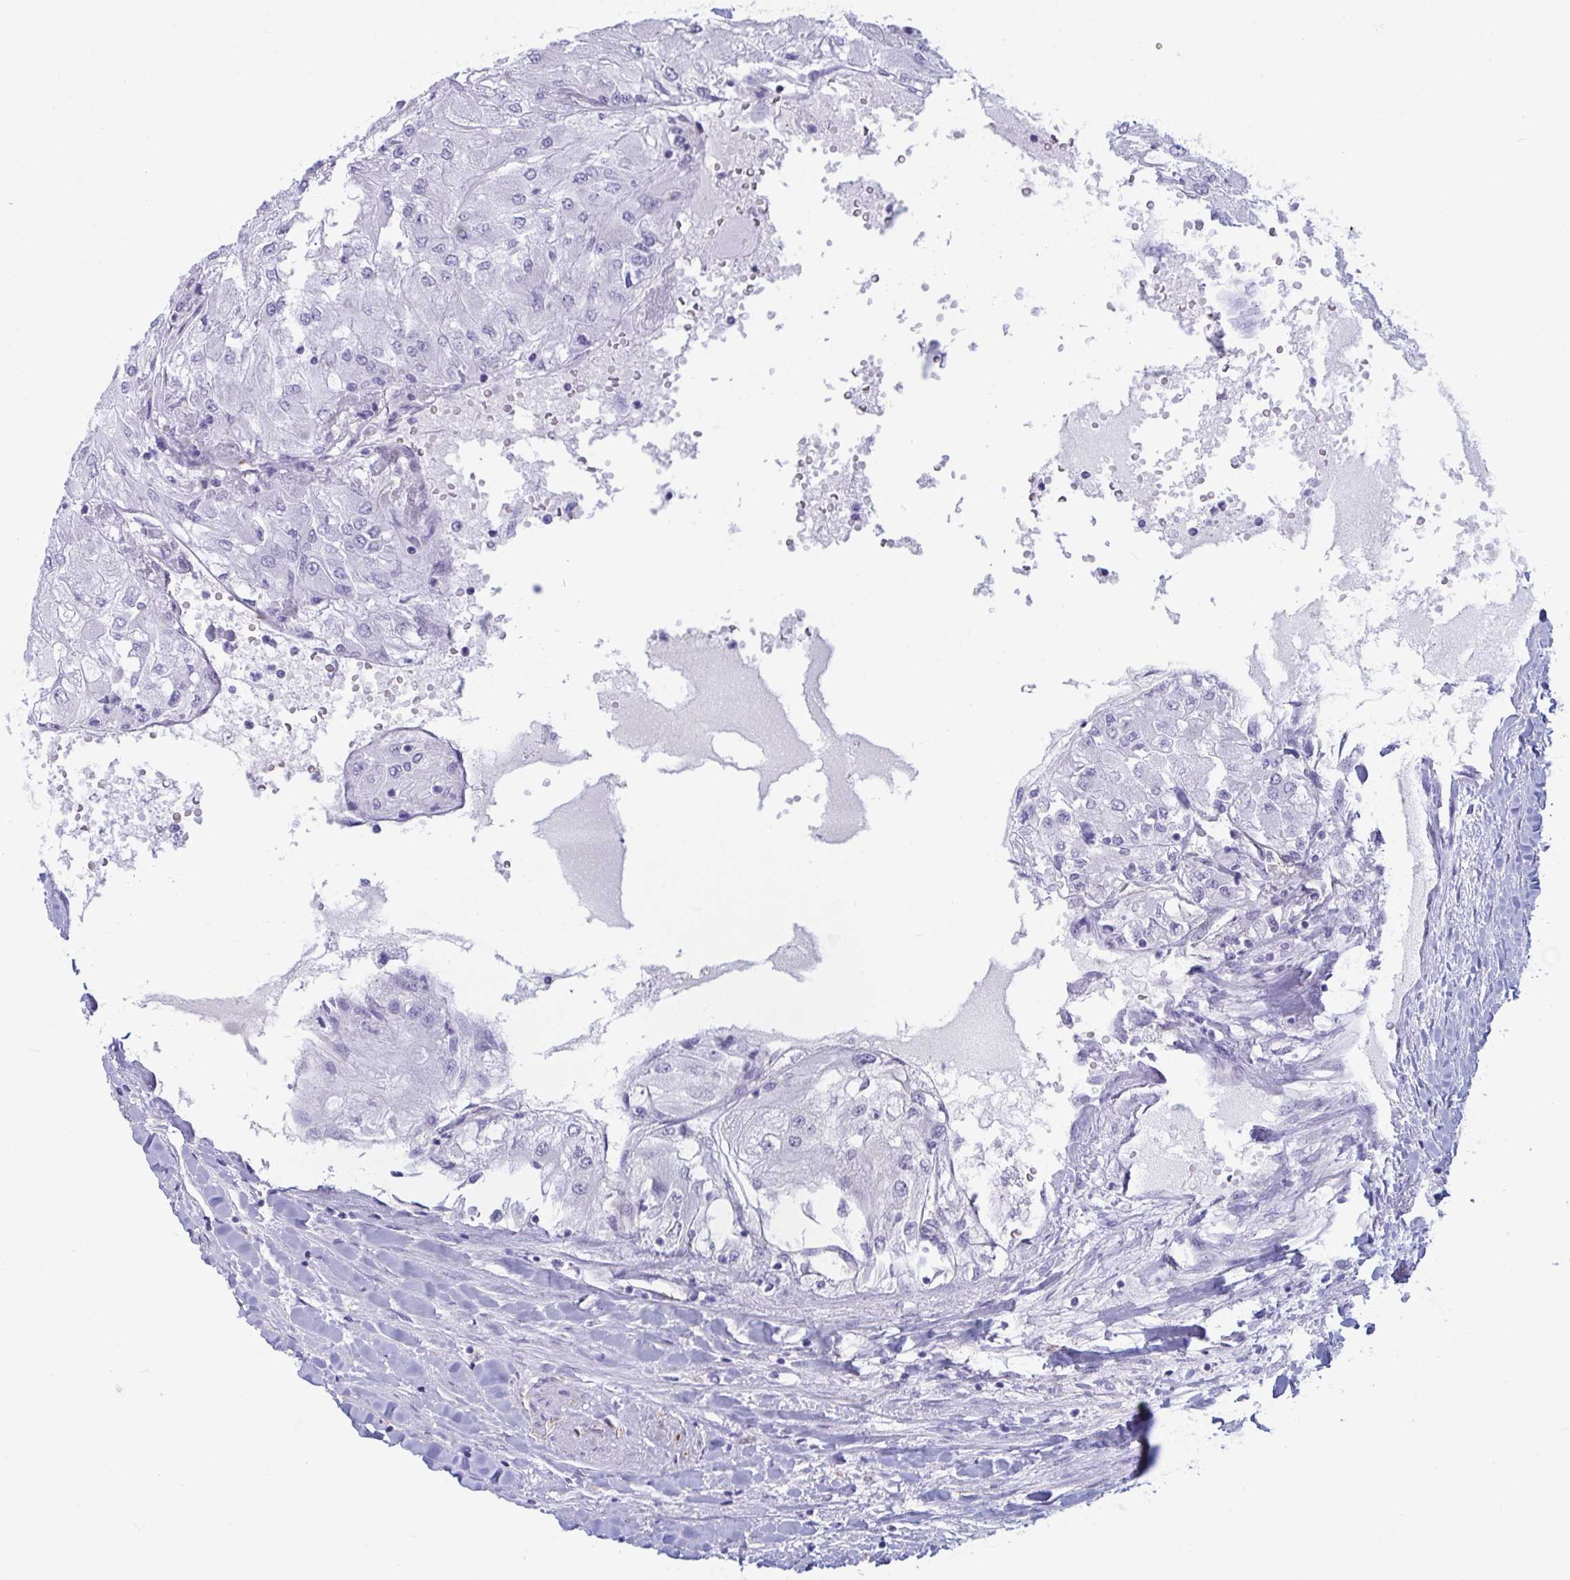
{"staining": {"intensity": "negative", "quantity": "none", "location": "none"}, "tissue": "renal cancer", "cell_type": "Tumor cells", "image_type": "cancer", "snomed": [{"axis": "morphology", "description": "Adenocarcinoma, NOS"}, {"axis": "topography", "description": "Kidney"}], "caption": "Immunohistochemistry of renal adenocarcinoma exhibits no expression in tumor cells.", "gene": "PRRT4", "patient": {"sex": "male", "age": 80}}